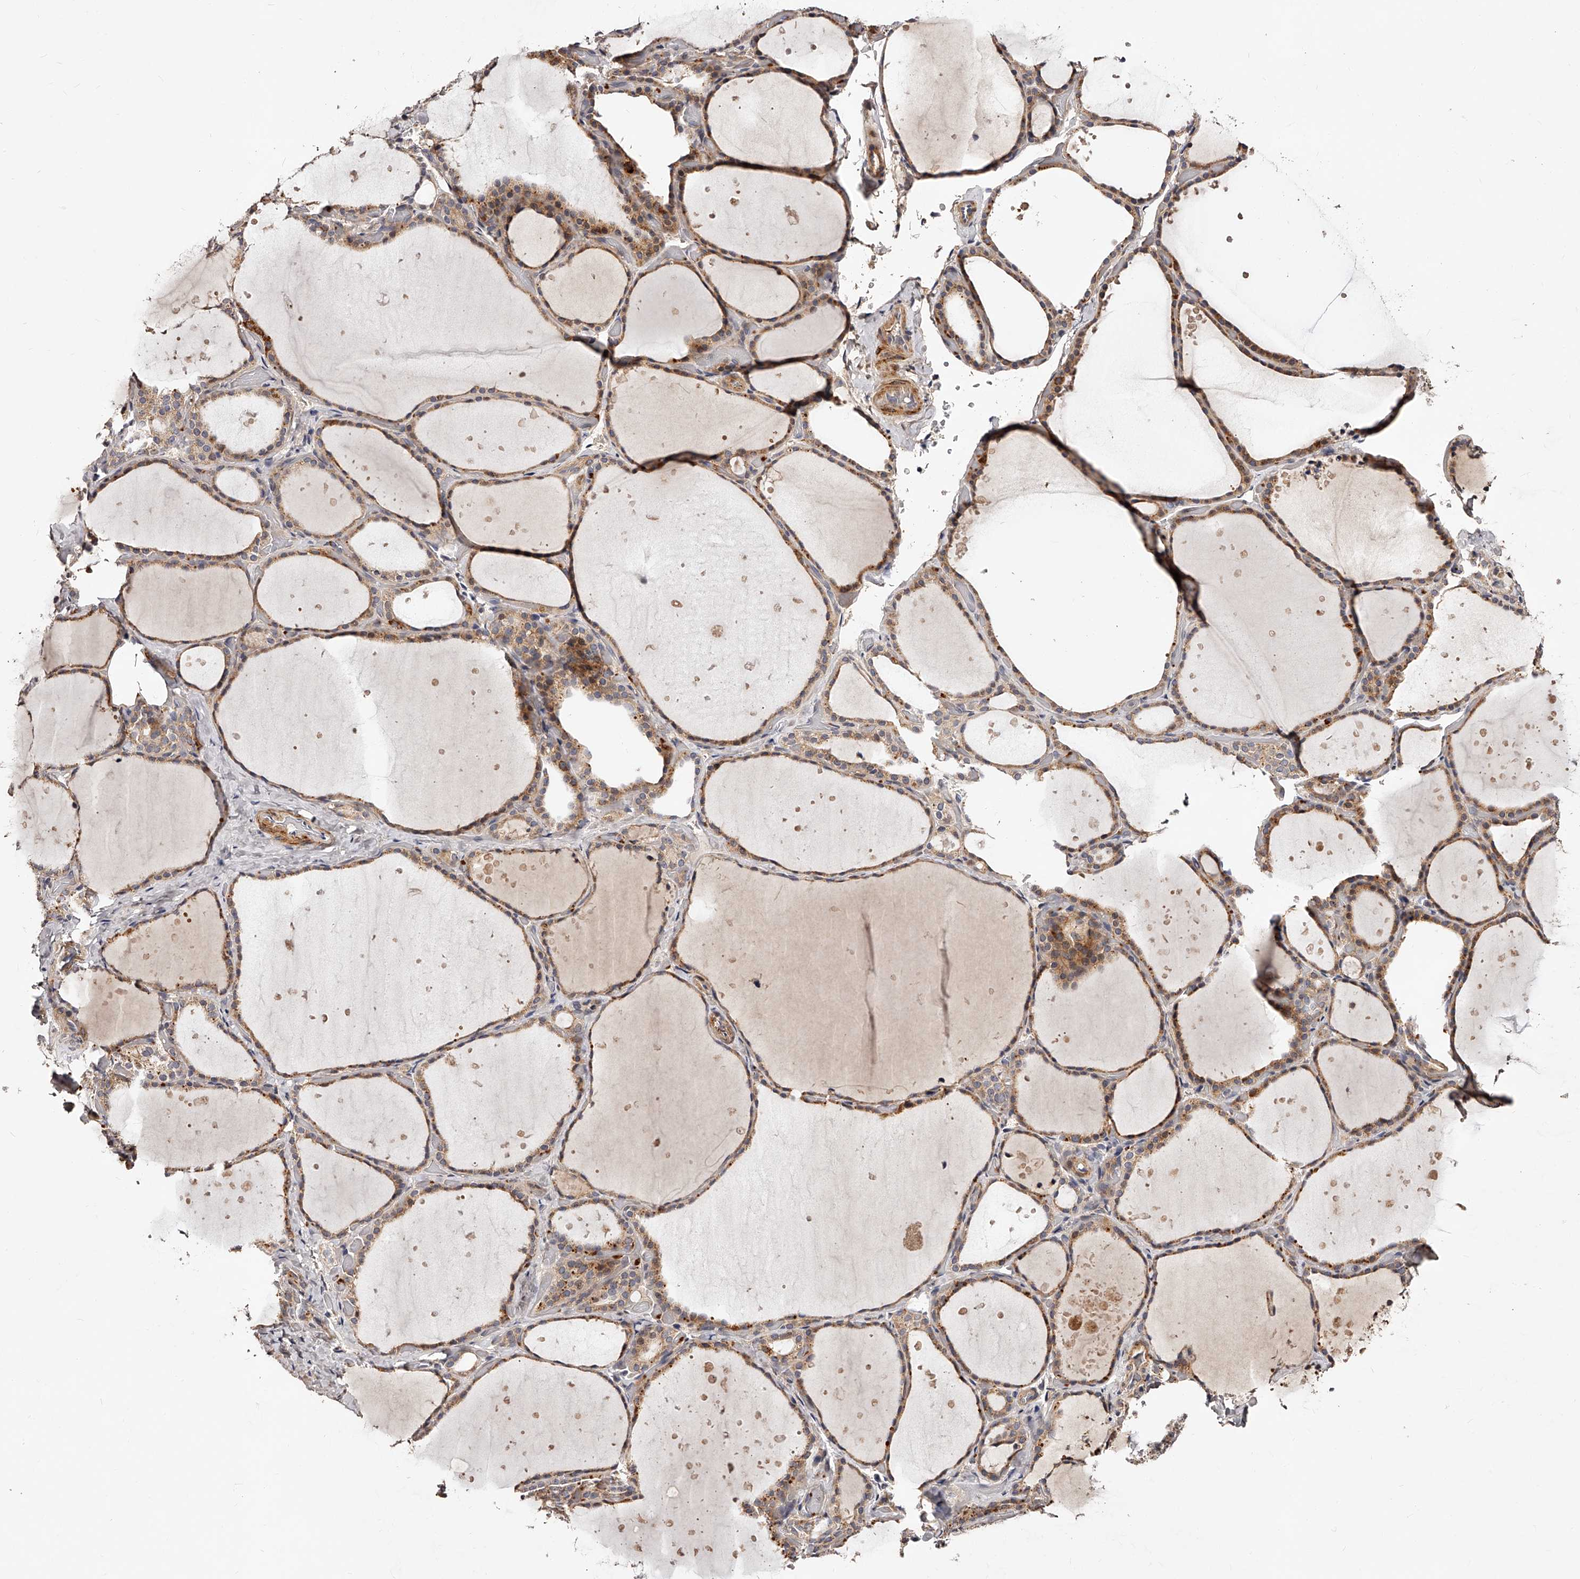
{"staining": {"intensity": "moderate", "quantity": ">75%", "location": "cytoplasmic/membranous"}, "tissue": "thyroid gland", "cell_type": "Glandular cells", "image_type": "normal", "snomed": [{"axis": "morphology", "description": "Normal tissue, NOS"}, {"axis": "topography", "description": "Thyroid gland"}], "caption": "Moderate cytoplasmic/membranous staining is identified in approximately >75% of glandular cells in unremarkable thyroid gland. (Brightfield microscopy of DAB IHC at high magnification).", "gene": "ZNF502", "patient": {"sex": "female", "age": 44}}